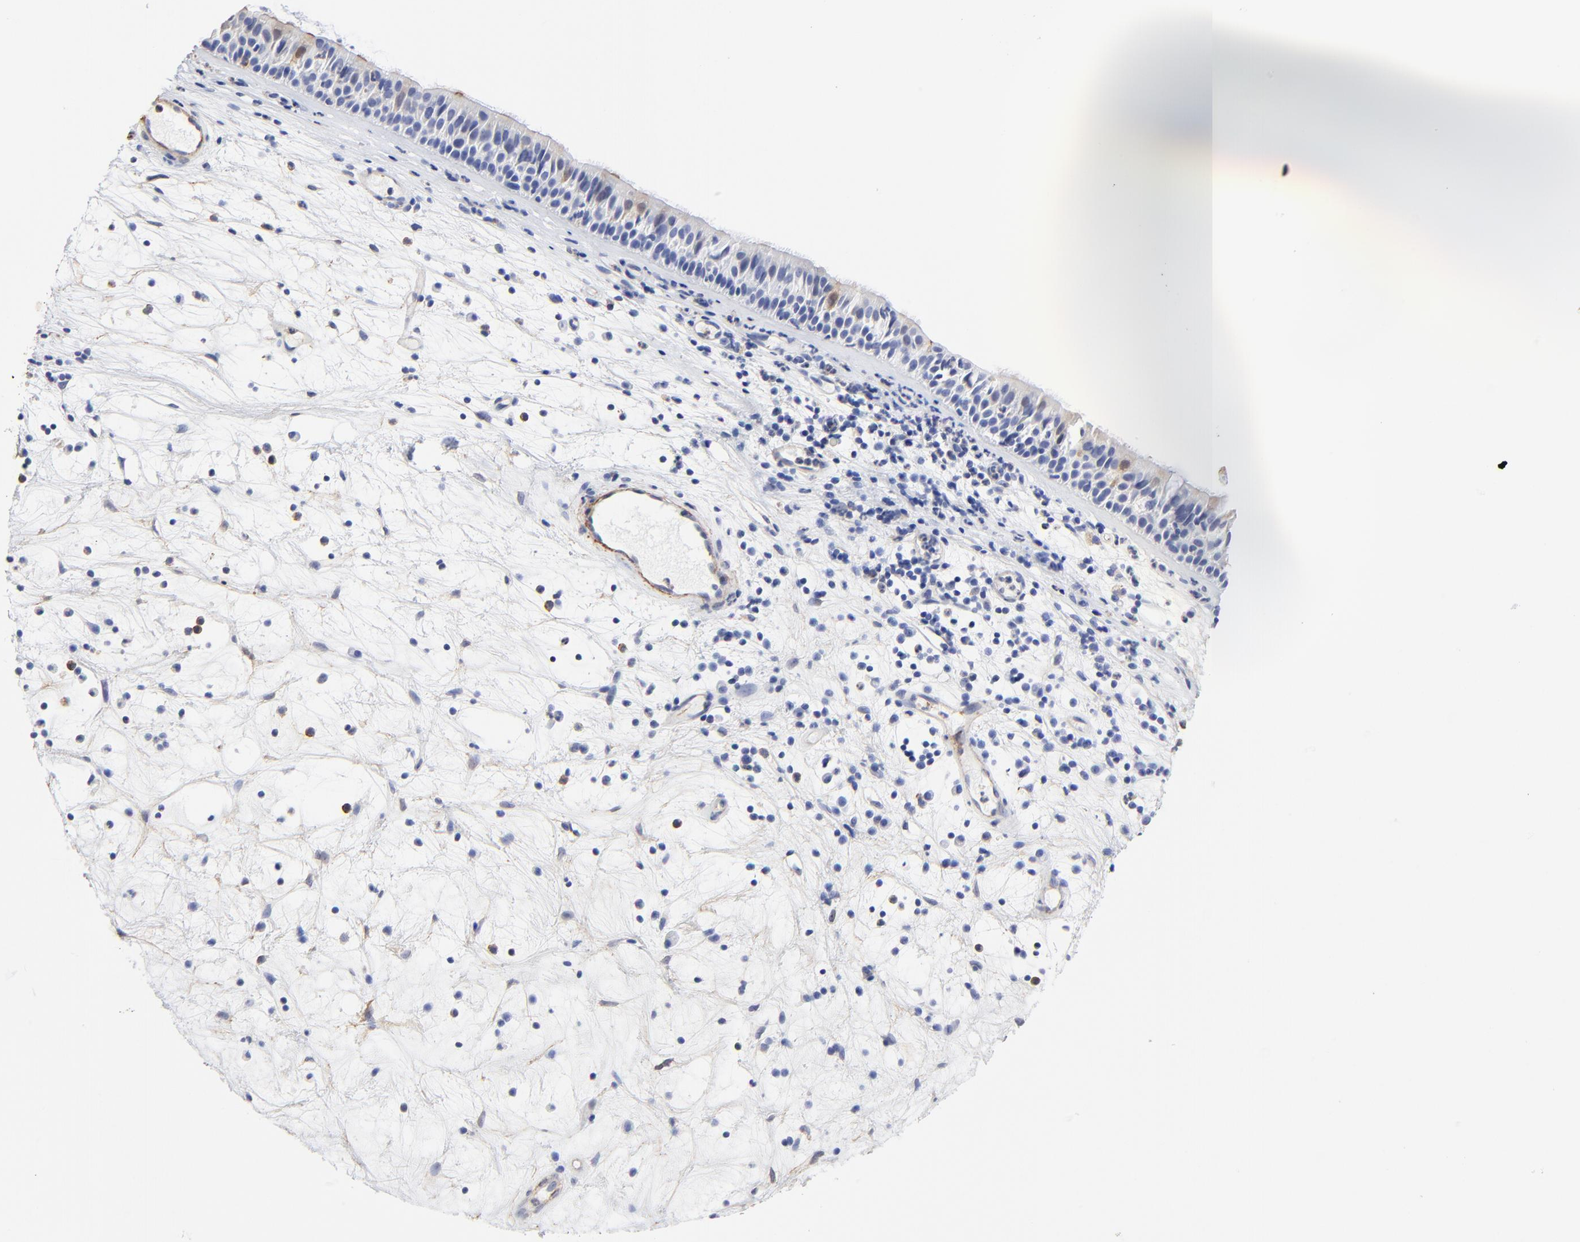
{"staining": {"intensity": "negative", "quantity": "none", "location": "none"}, "tissue": "nasopharynx", "cell_type": "Respiratory epithelial cells", "image_type": "normal", "snomed": [{"axis": "morphology", "description": "Normal tissue, NOS"}, {"axis": "topography", "description": "Nasopharynx"}], "caption": "A photomicrograph of human nasopharynx is negative for staining in respiratory epithelial cells. (DAB (3,3'-diaminobenzidine) immunohistochemistry visualized using brightfield microscopy, high magnification).", "gene": "TAGLN2", "patient": {"sex": "female", "age": 78}}